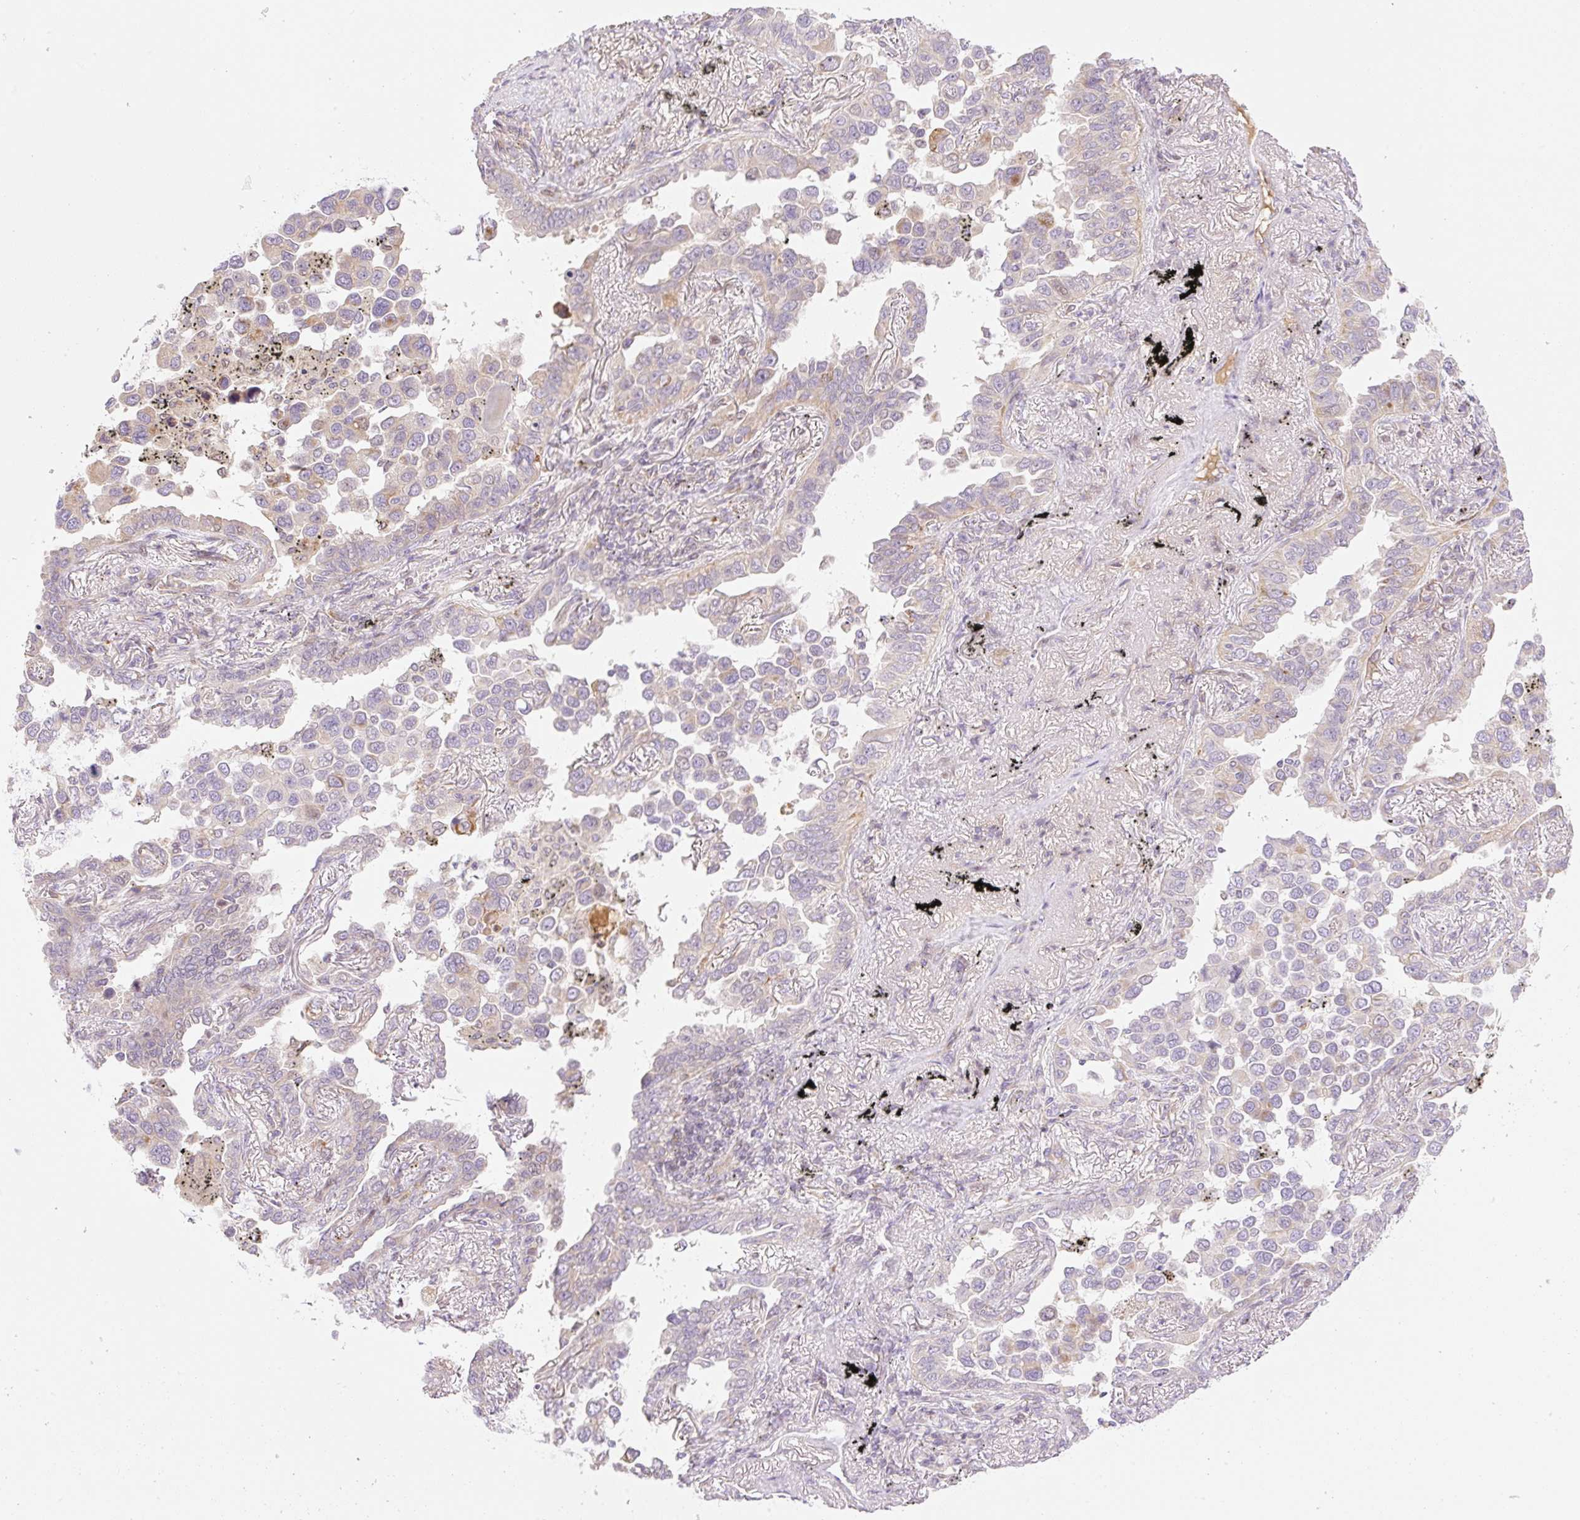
{"staining": {"intensity": "negative", "quantity": "none", "location": "none"}, "tissue": "lung cancer", "cell_type": "Tumor cells", "image_type": "cancer", "snomed": [{"axis": "morphology", "description": "Adenocarcinoma, NOS"}, {"axis": "topography", "description": "Lung"}], "caption": "Image shows no protein staining in tumor cells of lung adenocarcinoma tissue. (DAB (3,3'-diaminobenzidine) immunohistochemistry, high magnification).", "gene": "ZNF394", "patient": {"sex": "male", "age": 67}}